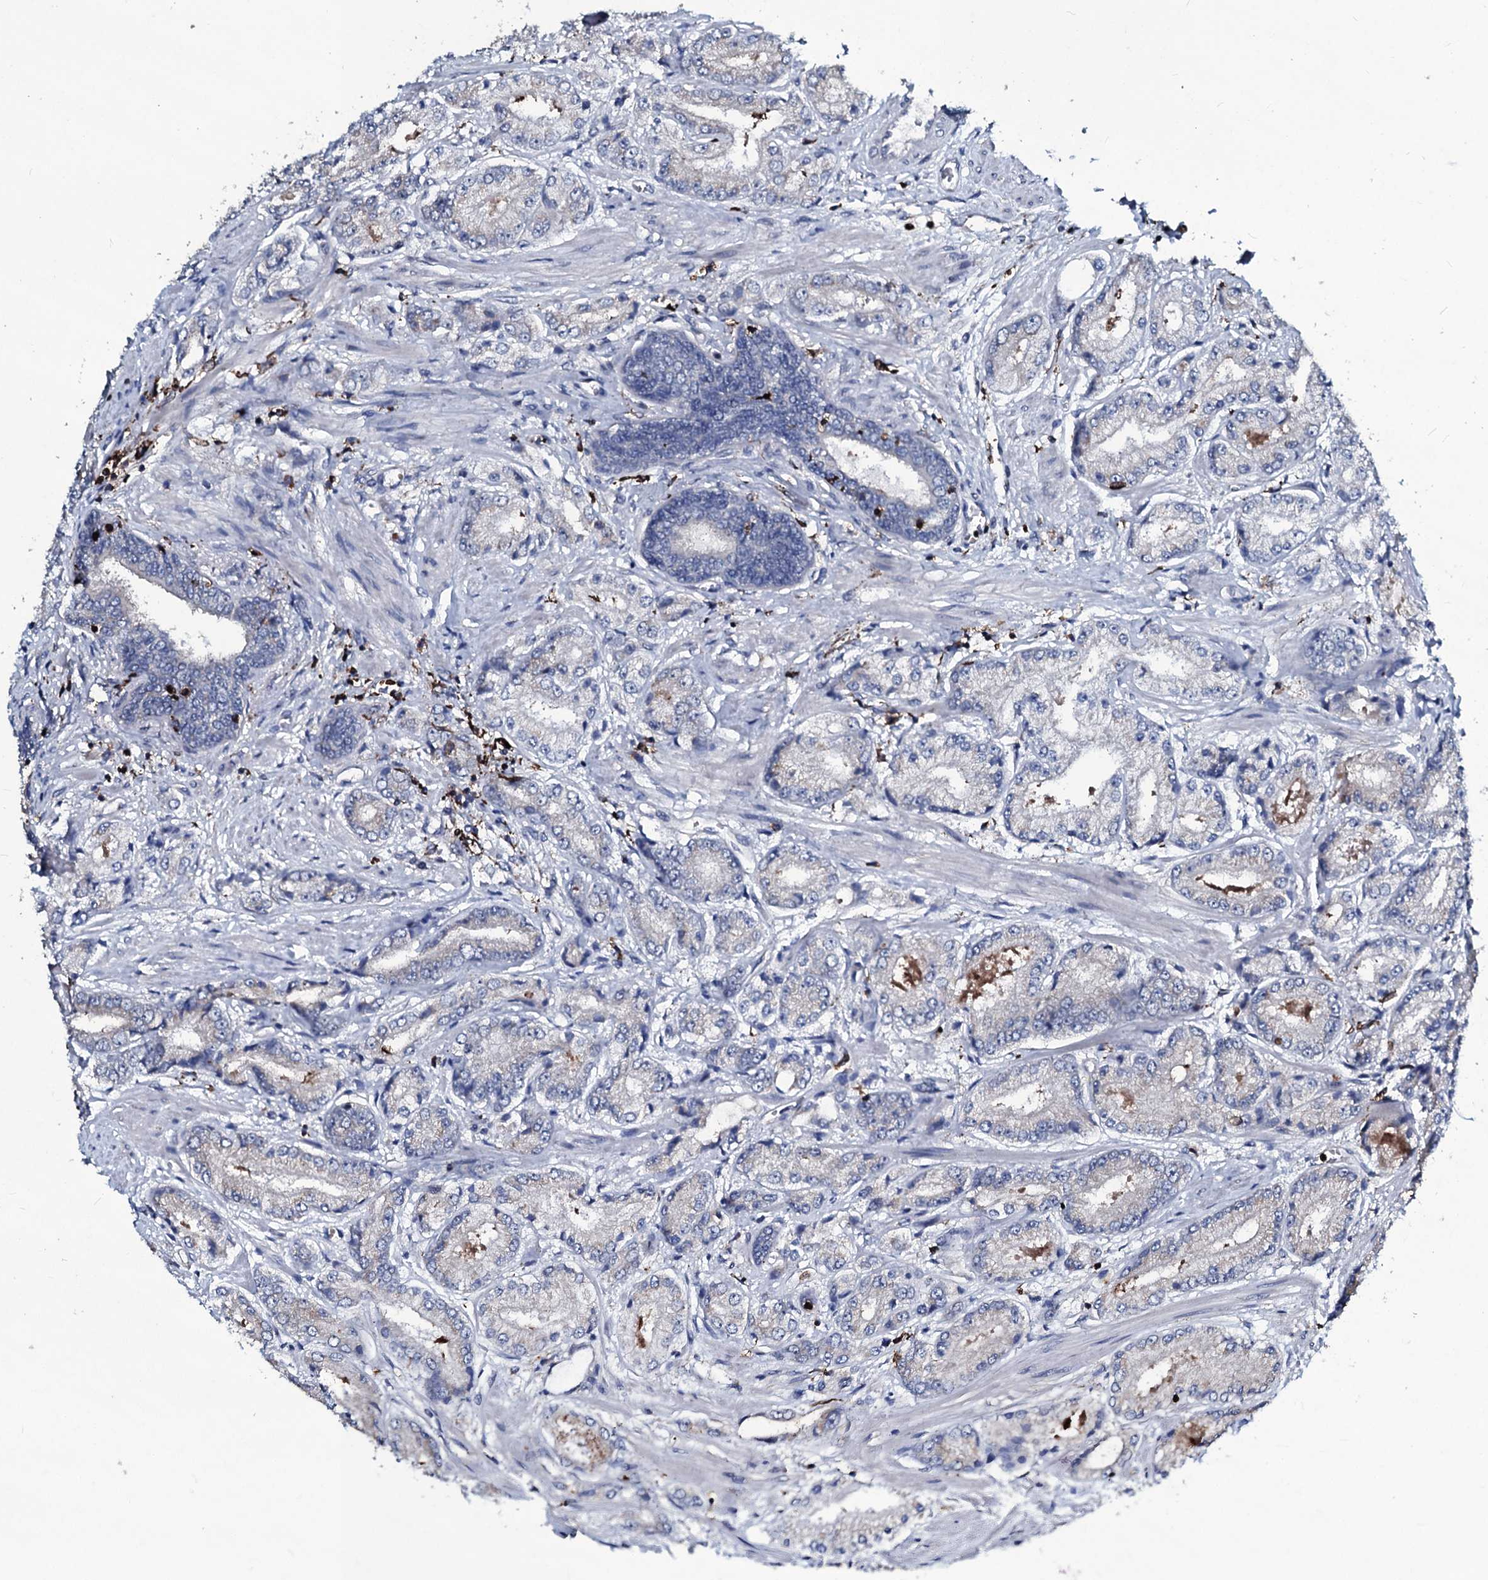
{"staining": {"intensity": "negative", "quantity": "none", "location": "none"}, "tissue": "prostate cancer", "cell_type": "Tumor cells", "image_type": "cancer", "snomed": [{"axis": "morphology", "description": "Adenocarcinoma, High grade"}, {"axis": "topography", "description": "Prostate"}], "caption": "Immunohistochemistry (IHC) photomicrograph of human prostate high-grade adenocarcinoma stained for a protein (brown), which demonstrates no staining in tumor cells.", "gene": "OGFOD2", "patient": {"sex": "male", "age": 59}}